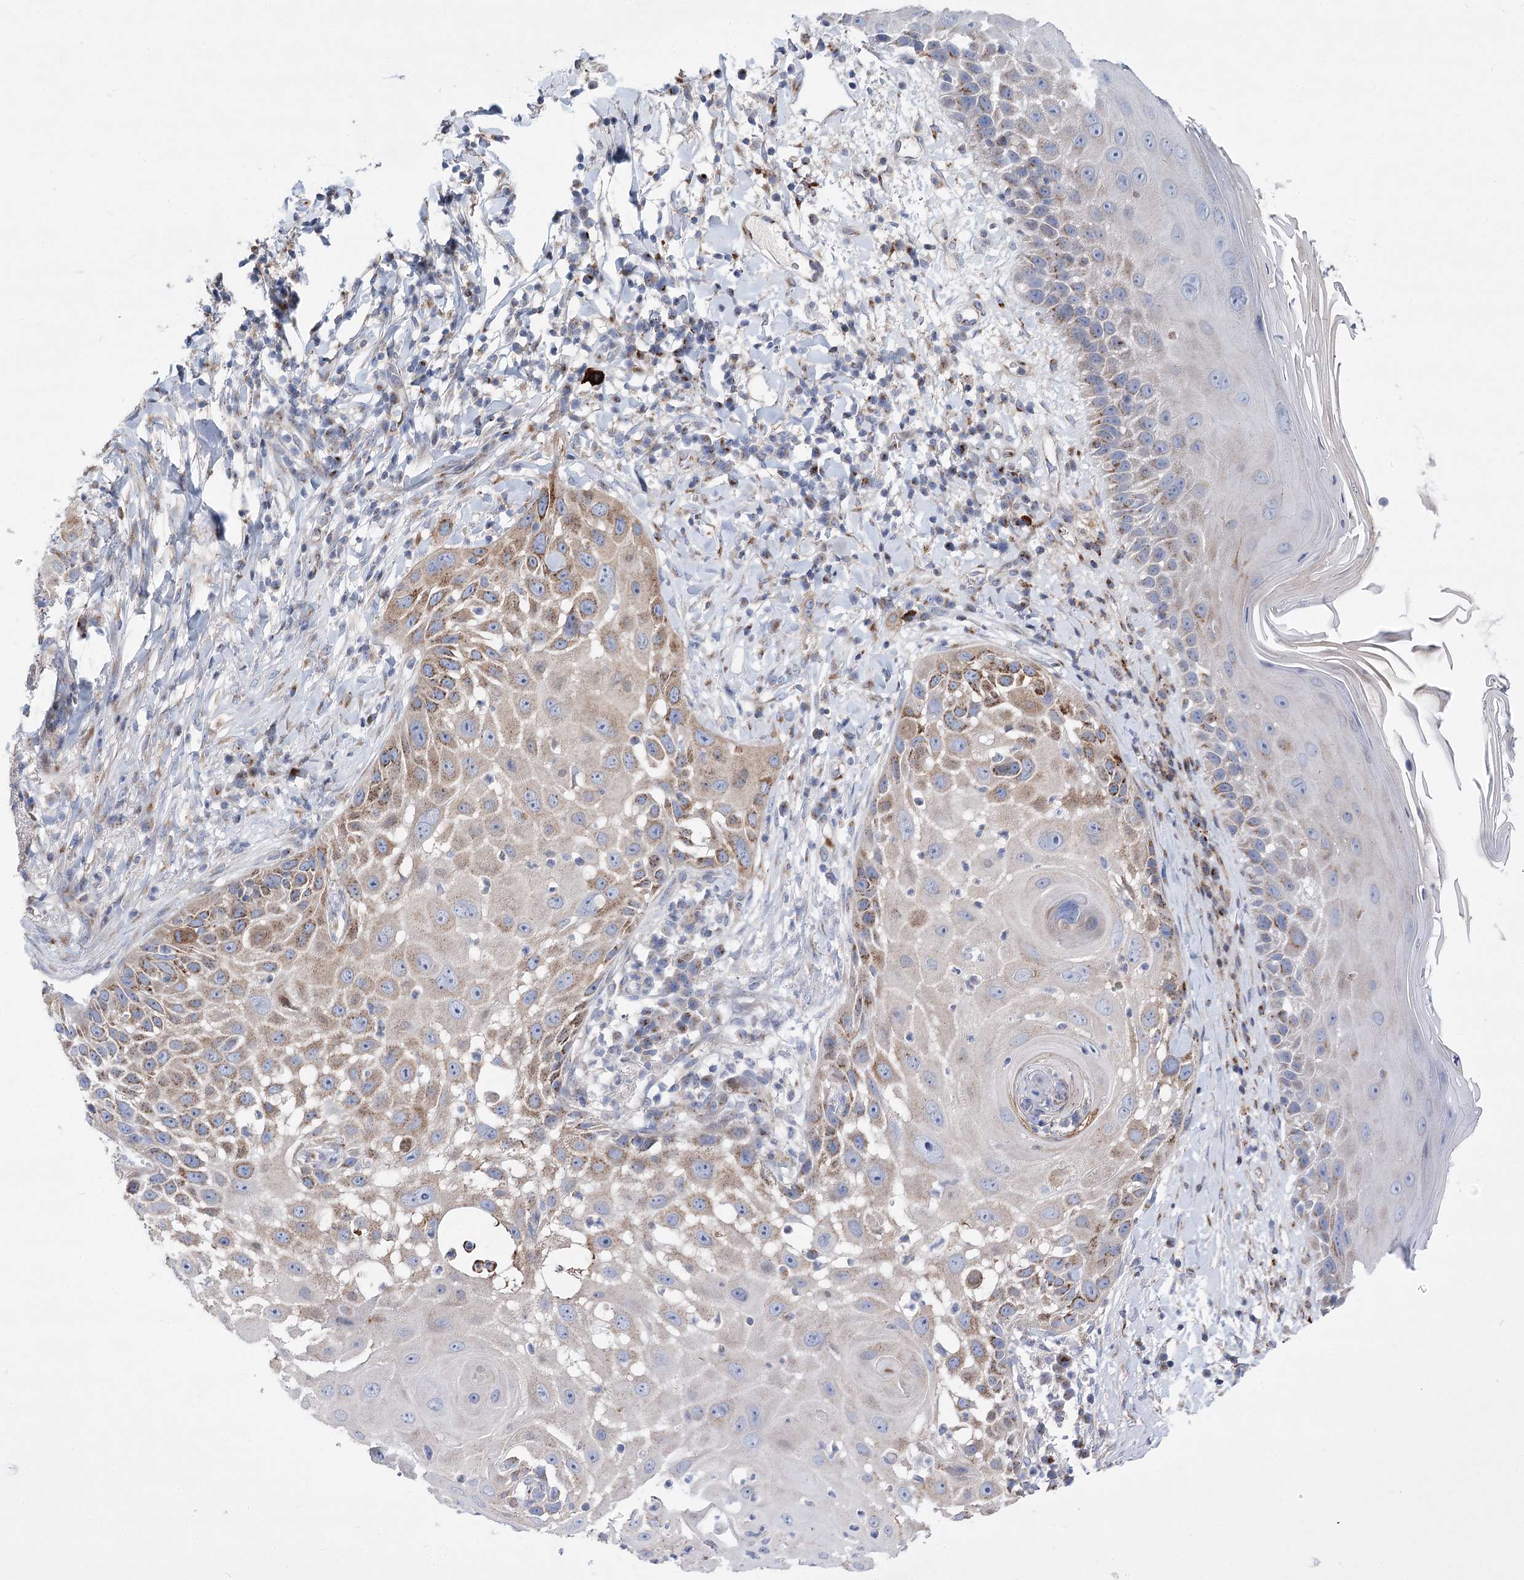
{"staining": {"intensity": "moderate", "quantity": "25%-75%", "location": "cytoplasmic/membranous"}, "tissue": "skin cancer", "cell_type": "Tumor cells", "image_type": "cancer", "snomed": [{"axis": "morphology", "description": "Squamous cell carcinoma, NOS"}, {"axis": "topography", "description": "Skin"}], "caption": "Immunohistochemistry (IHC) of skin cancer (squamous cell carcinoma) demonstrates medium levels of moderate cytoplasmic/membranous staining in about 25%-75% of tumor cells. (Stains: DAB (3,3'-diaminobenzidine) in brown, nuclei in blue, Microscopy: brightfield microscopy at high magnification).", "gene": "NME7", "patient": {"sex": "female", "age": 44}}